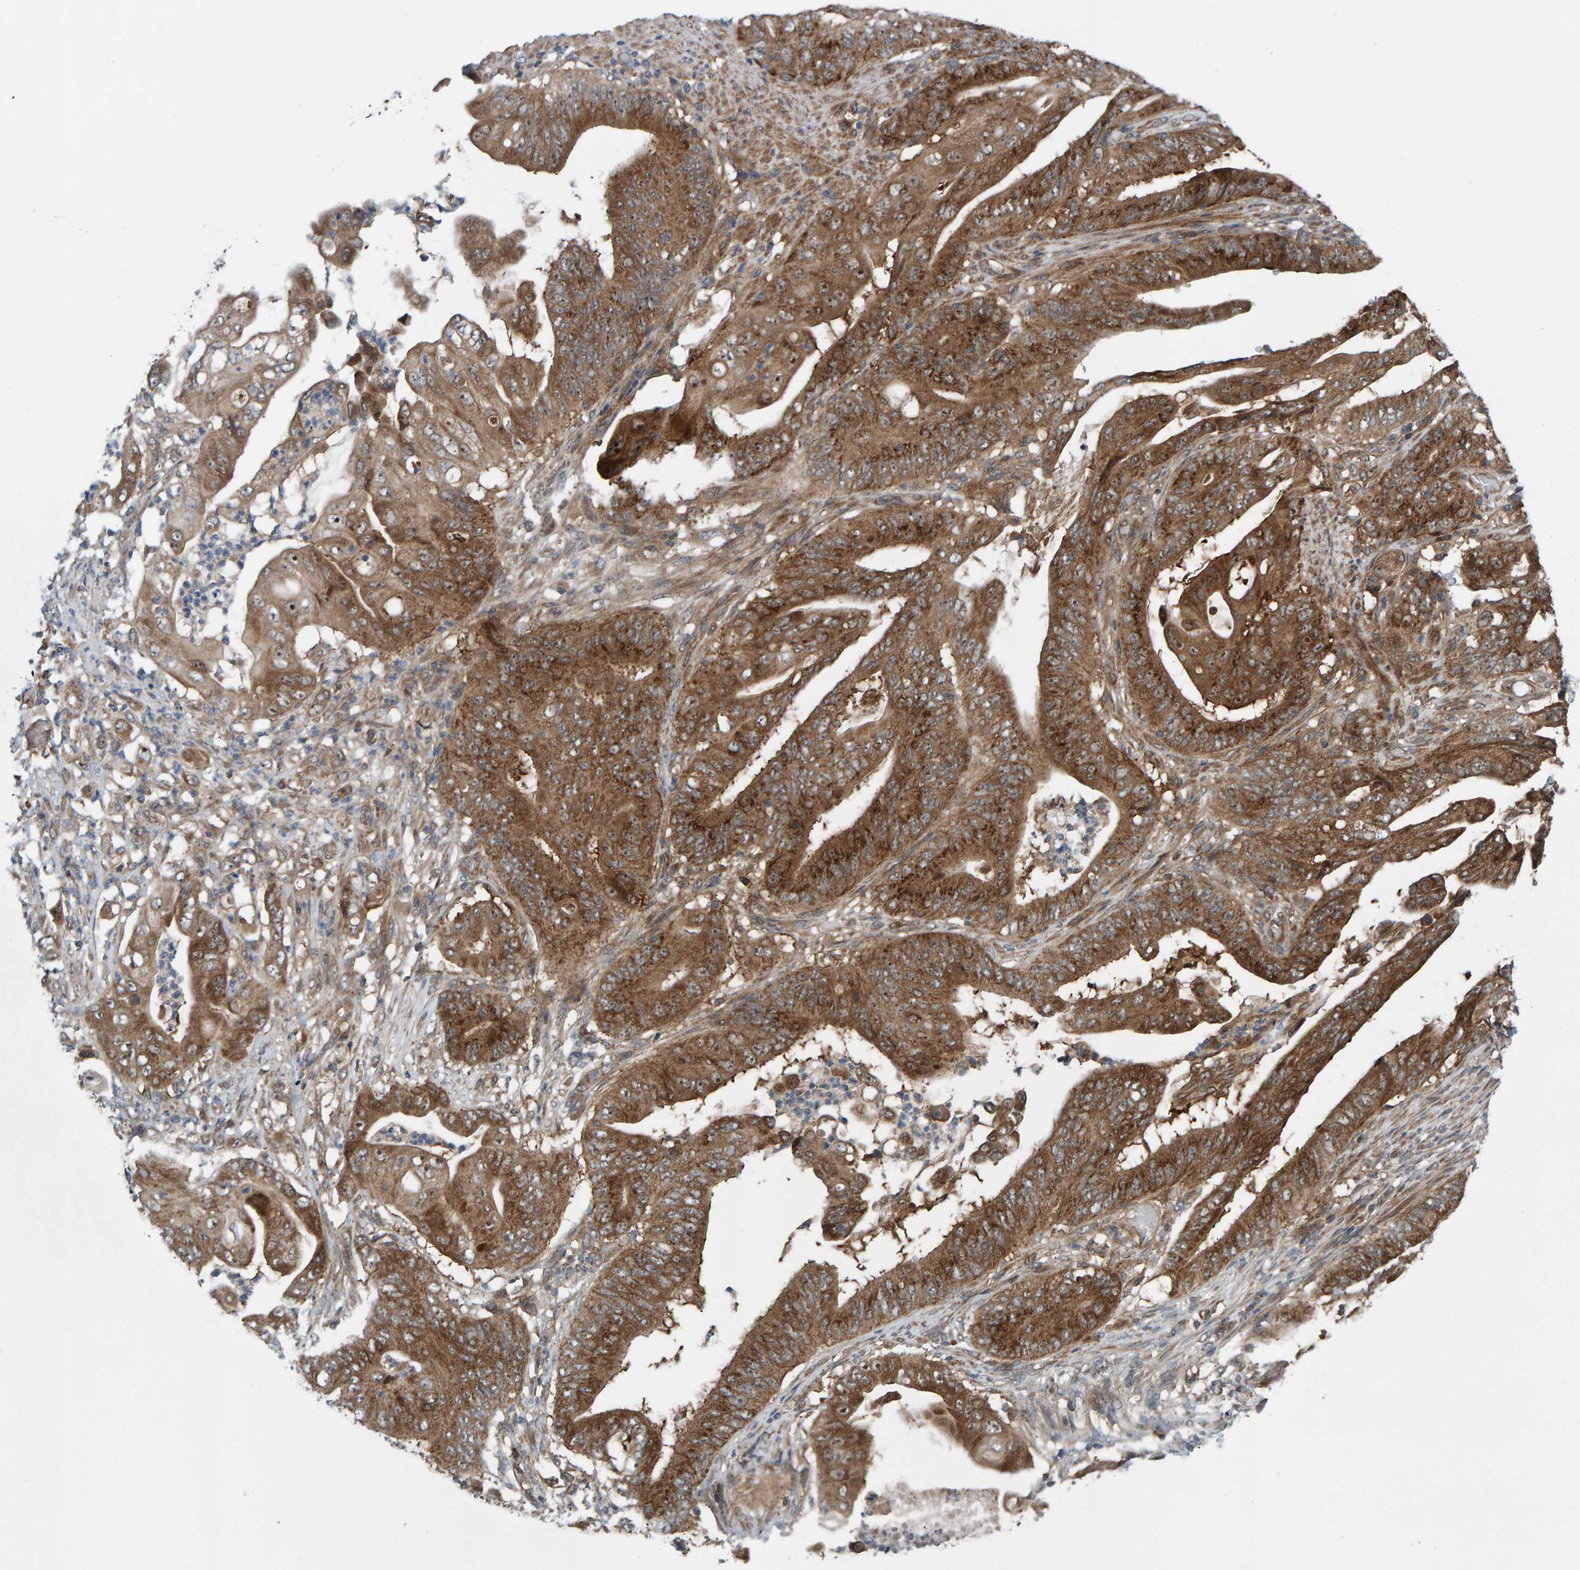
{"staining": {"intensity": "moderate", "quantity": ">75%", "location": "cytoplasmic/membranous"}, "tissue": "stomach cancer", "cell_type": "Tumor cells", "image_type": "cancer", "snomed": [{"axis": "morphology", "description": "Adenocarcinoma, NOS"}, {"axis": "topography", "description": "Stomach"}], "caption": "A photomicrograph of stomach cancer stained for a protein displays moderate cytoplasmic/membranous brown staining in tumor cells.", "gene": "CUEDC1", "patient": {"sex": "female", "age": 73}}